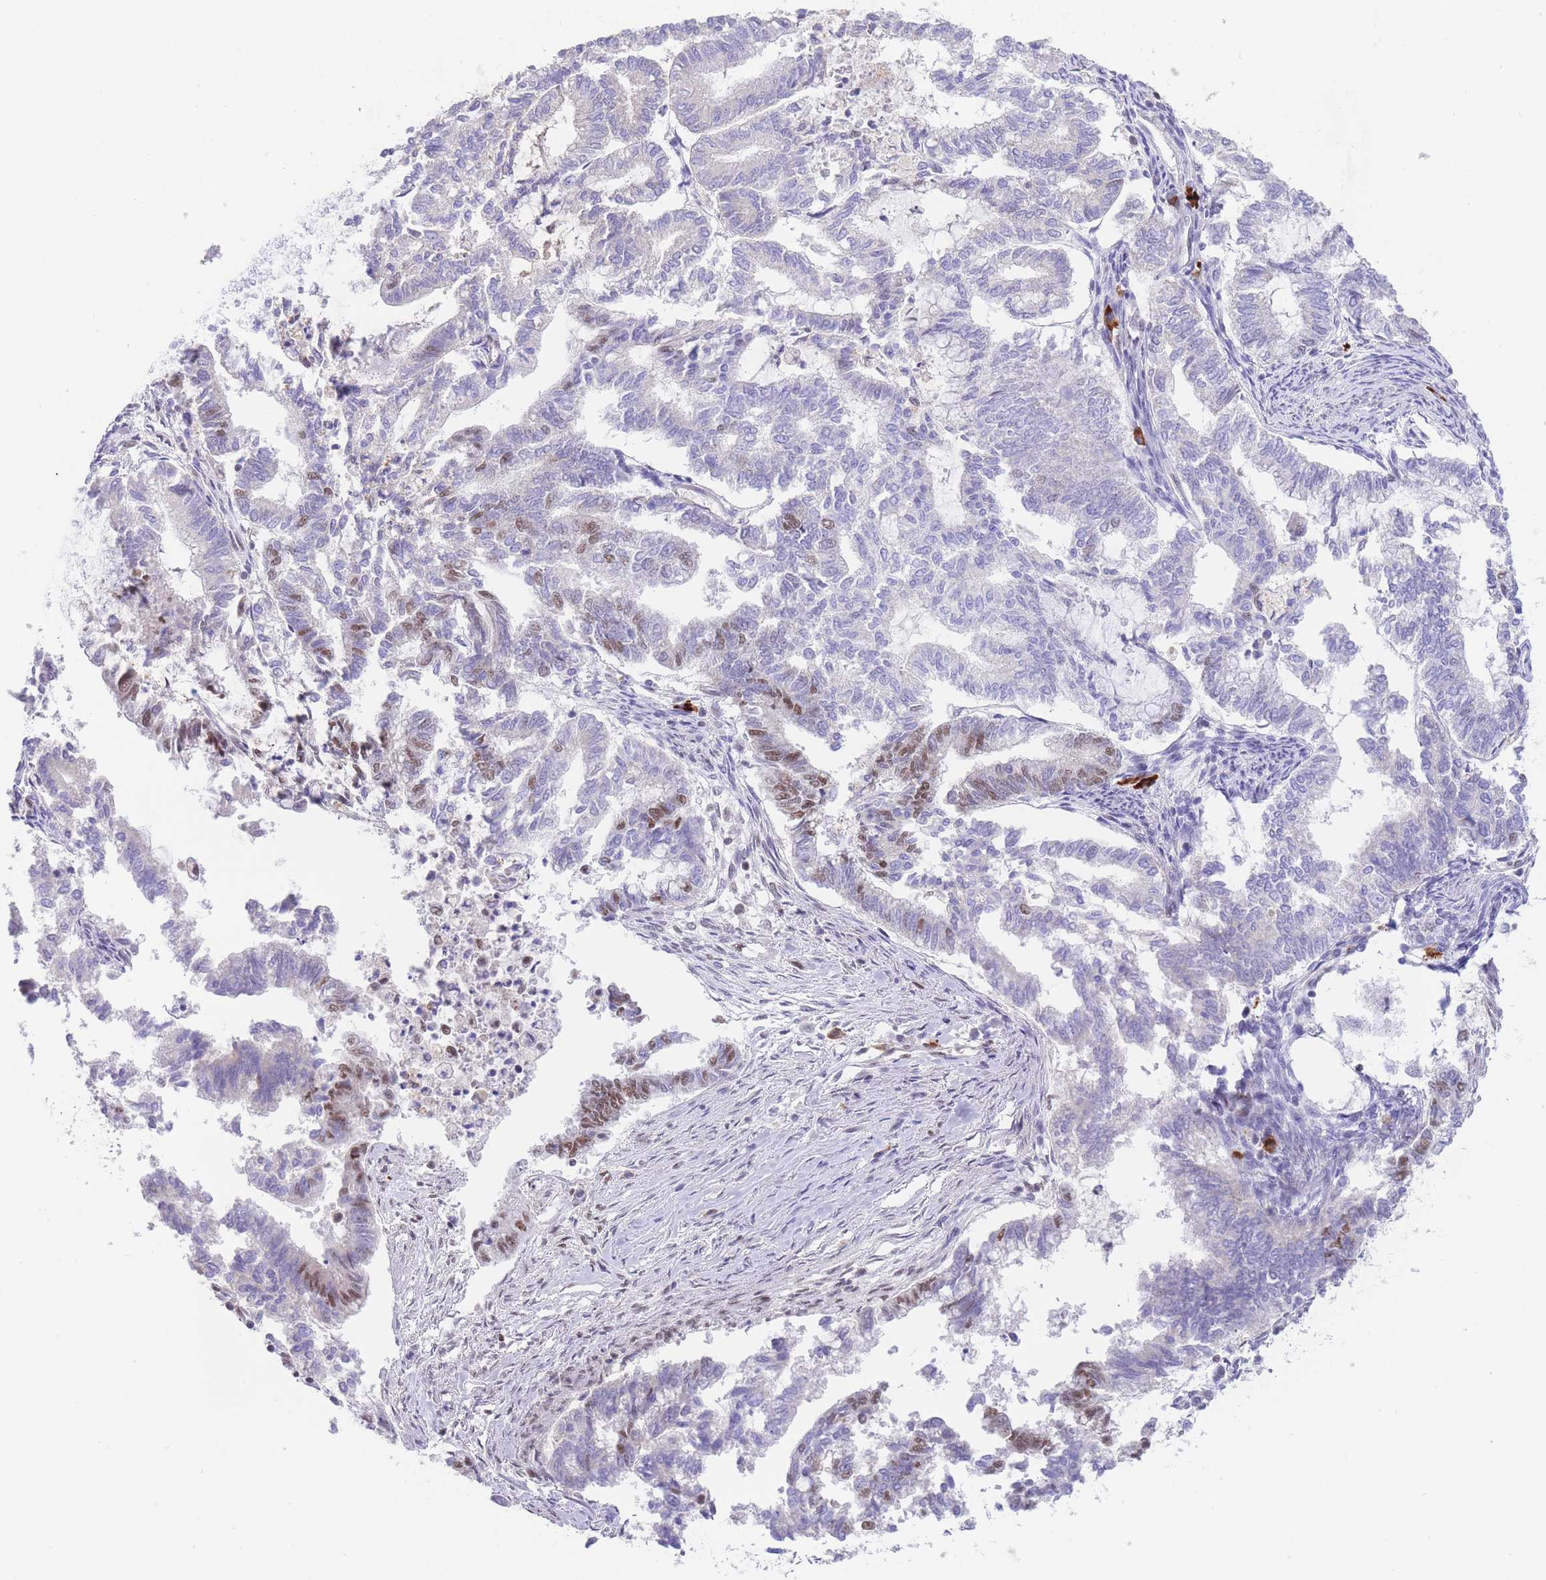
{"staining": {"intensity": "moderate", "quantity": "<25%", "location": "nuclear"}, "tissue": "endometrial cancer", "cell_type": "Tumor cells", "image_type": "cancer", "snomed": [{"axis": "morphology", "description": "Adenocarcinoma, NOS"}, {"axis": "topography", "description": "Endometrium"}], "caption": "Endometrial adenocarcinoma stained with a protein marker reveals moderate staining in tumor cells.", "gene": "SMAD9", "patient": {"sex": "female", "age": 79}}